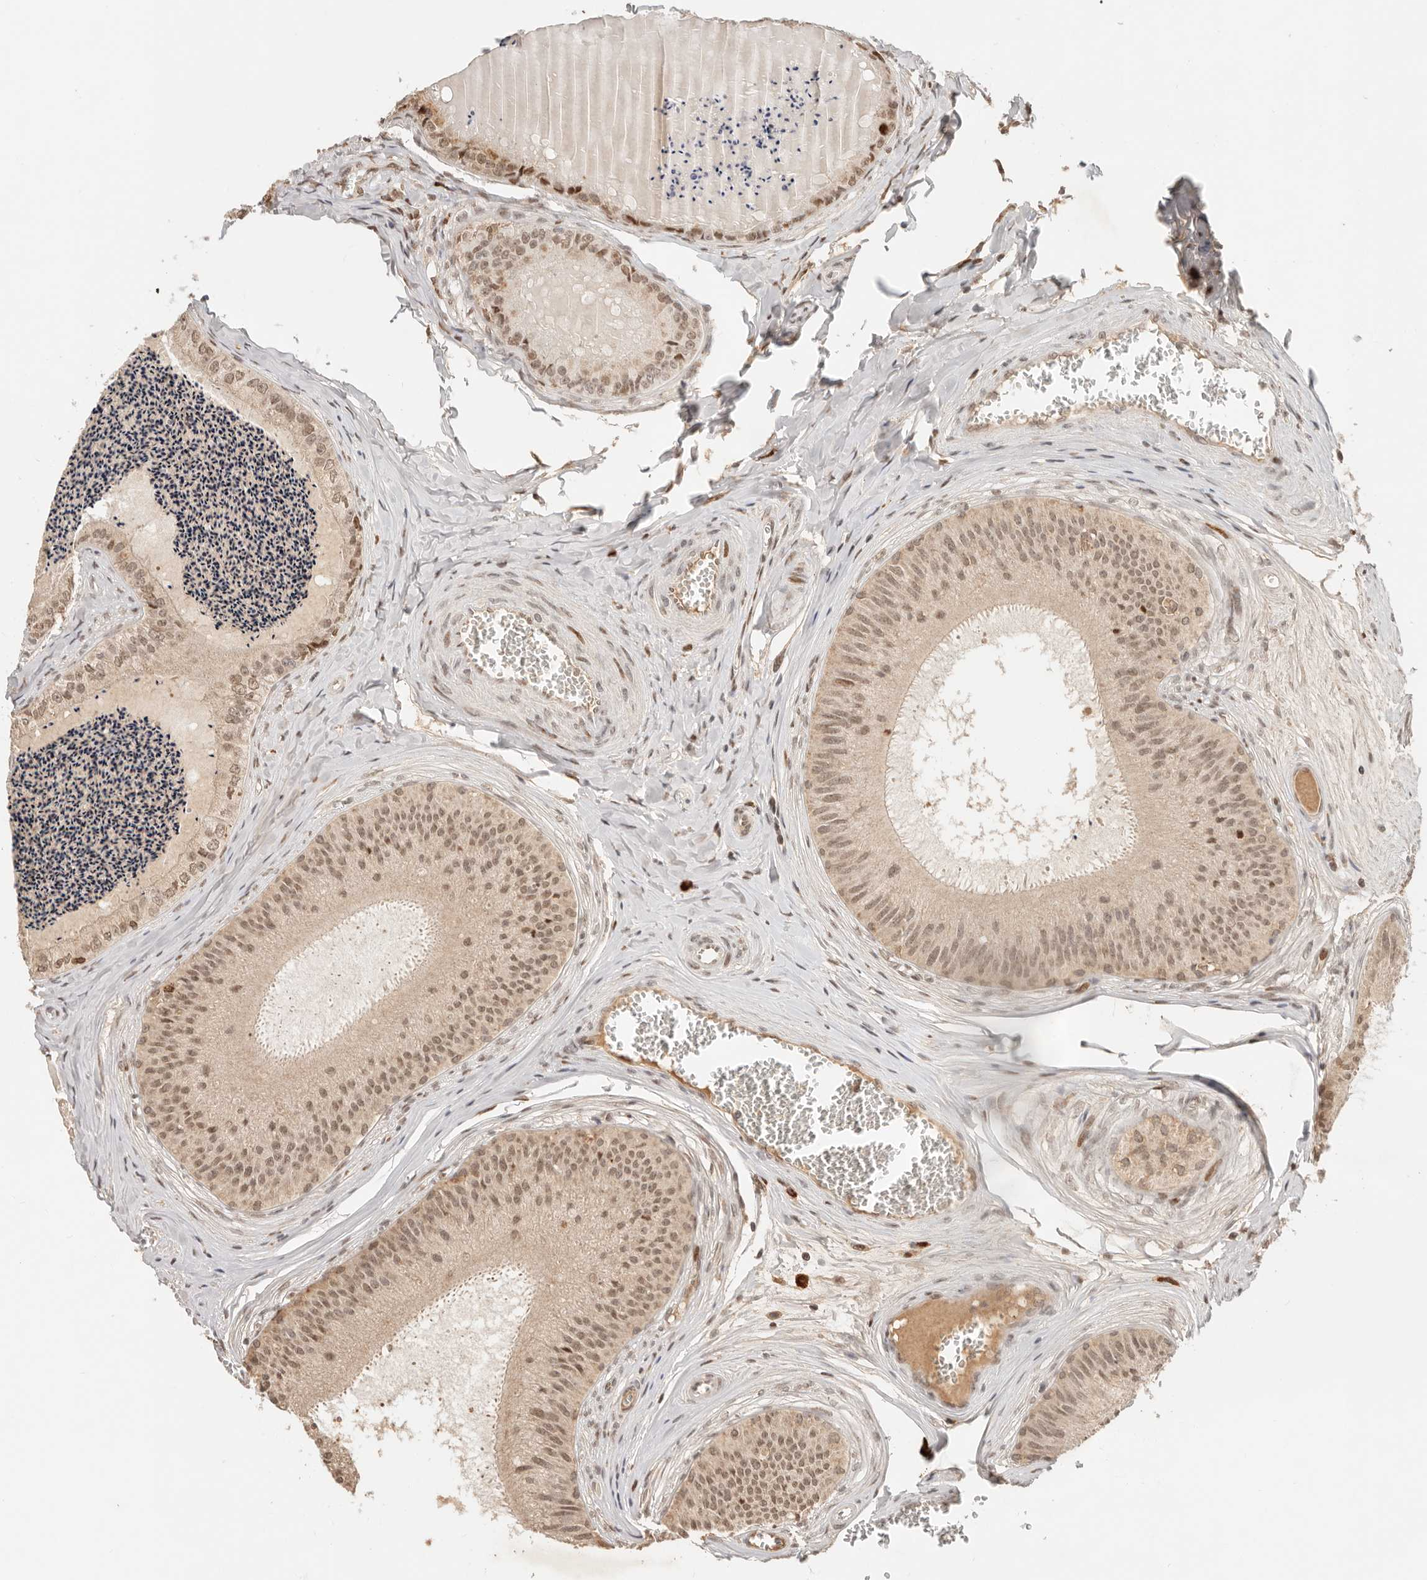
{"staining": {"intensity": "moderate", "quantity": "25%-75%", "location": "nuclear"}, "tissue": "epididymis", "cell_type": "Glandular cells", "image_type": "normal", "snomed": [{"axis": "morphology", "description": "Normal tissue, NOS"}, {"axis": "topography", "description": "Epididymis"}], "caption": "The photomicrograph demonstrates a brown stain indicating the presence of a protein in the nuclear of glandular cells in epididymis.", "gene": "NPAS2", "patient": {"sex": "male", "age": 31}}